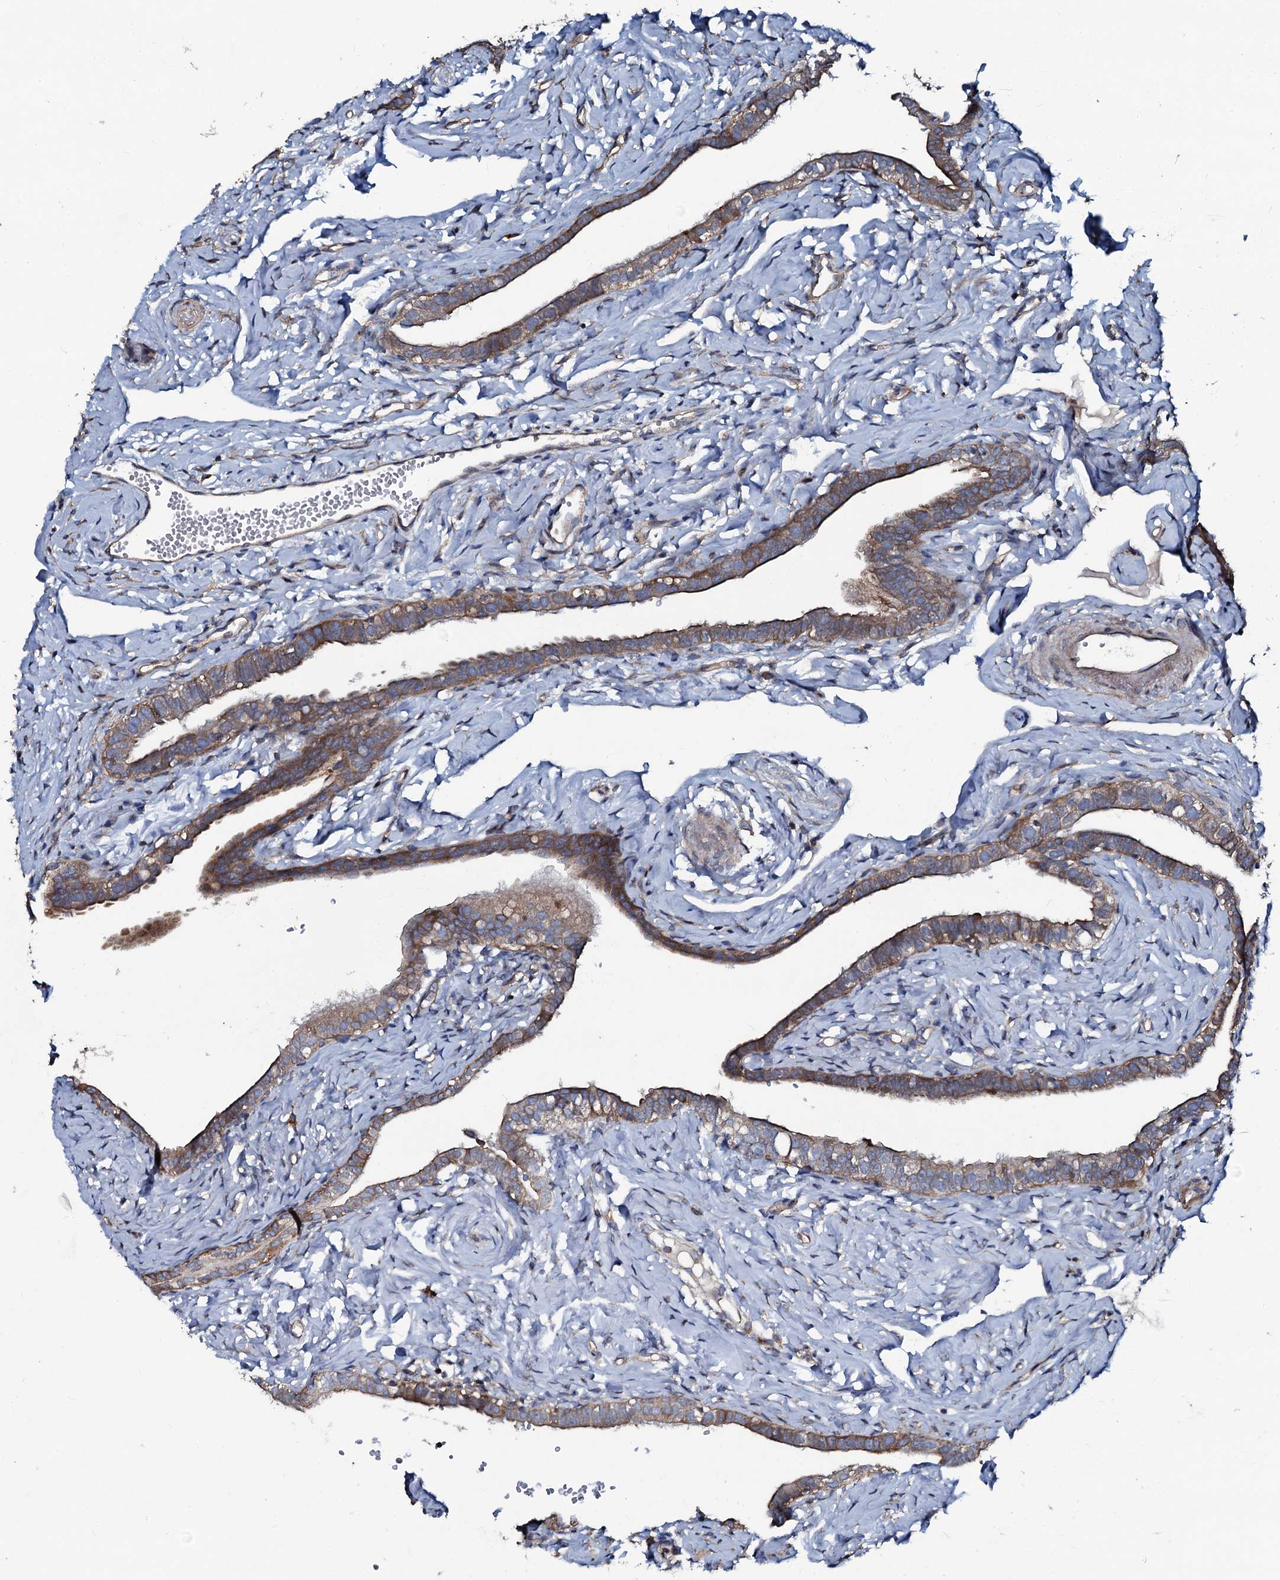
{"staining": {"intensity": "strong", "quantity": ">75%", "location": "cytoplasmic/membranous"}, "tissue": "fallopian tube", "cell_type": "Glandular cells", "image_type": "normal", "snomed": [{"axis": "morphology", "description": "Normal tissue, NOS"}, {"axis": "topography", "description": "Fallopian tube"}], "caption": "This photomicrograph reveals benign fallopian tube stained with immunohistochemistry (IHC) to label a protein in brown. The cytoplasmic/membranous of glandular cells show strong positivity for the protein. Nuclei are counter-stained blue.", "gene": "USPL1", "patient": {"sex": "female", "age": 66}}